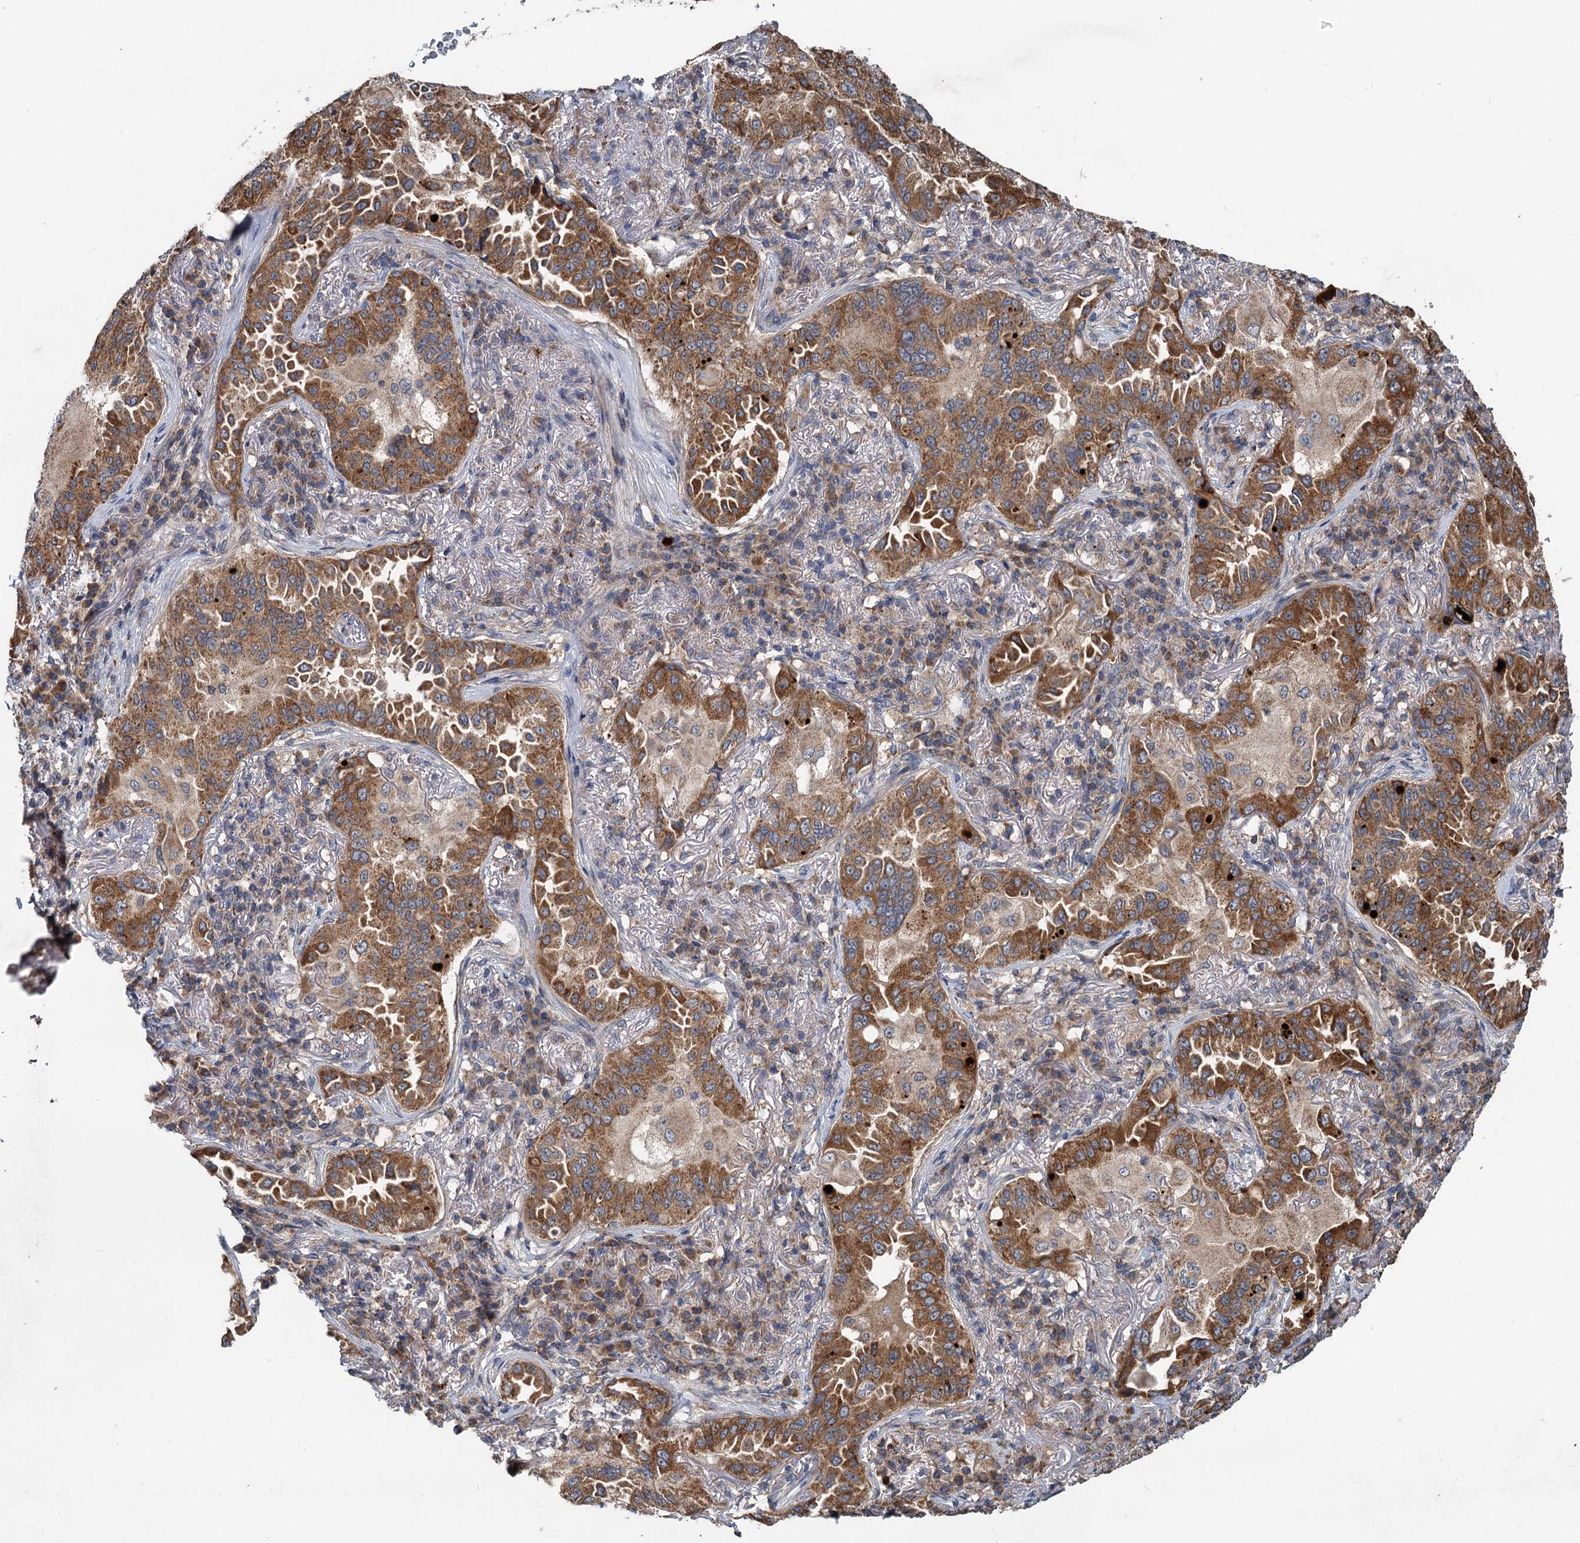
{"staining": {"intensity": "moderate", "quantity": ">75%", "location": "cytoplasmic/membranous"}, "tissue": "lung cancer", "cell_type": "Tumor cells", "image_type": "cancer", "snomed": [{"axis": "morphology", "description": "Adenocarcinoma, NOS"}, {"axis": "topography", "description": "Lung"}], "caption": "Adenocarcinoma (lung) was stained to show a protein in brown. There is medium levels of moderate cytoplasmic/membranous staining in approximately >75% of tumor cells.", "gene": "OTUB1", "patient": {"sex": "female", "age": 69}}